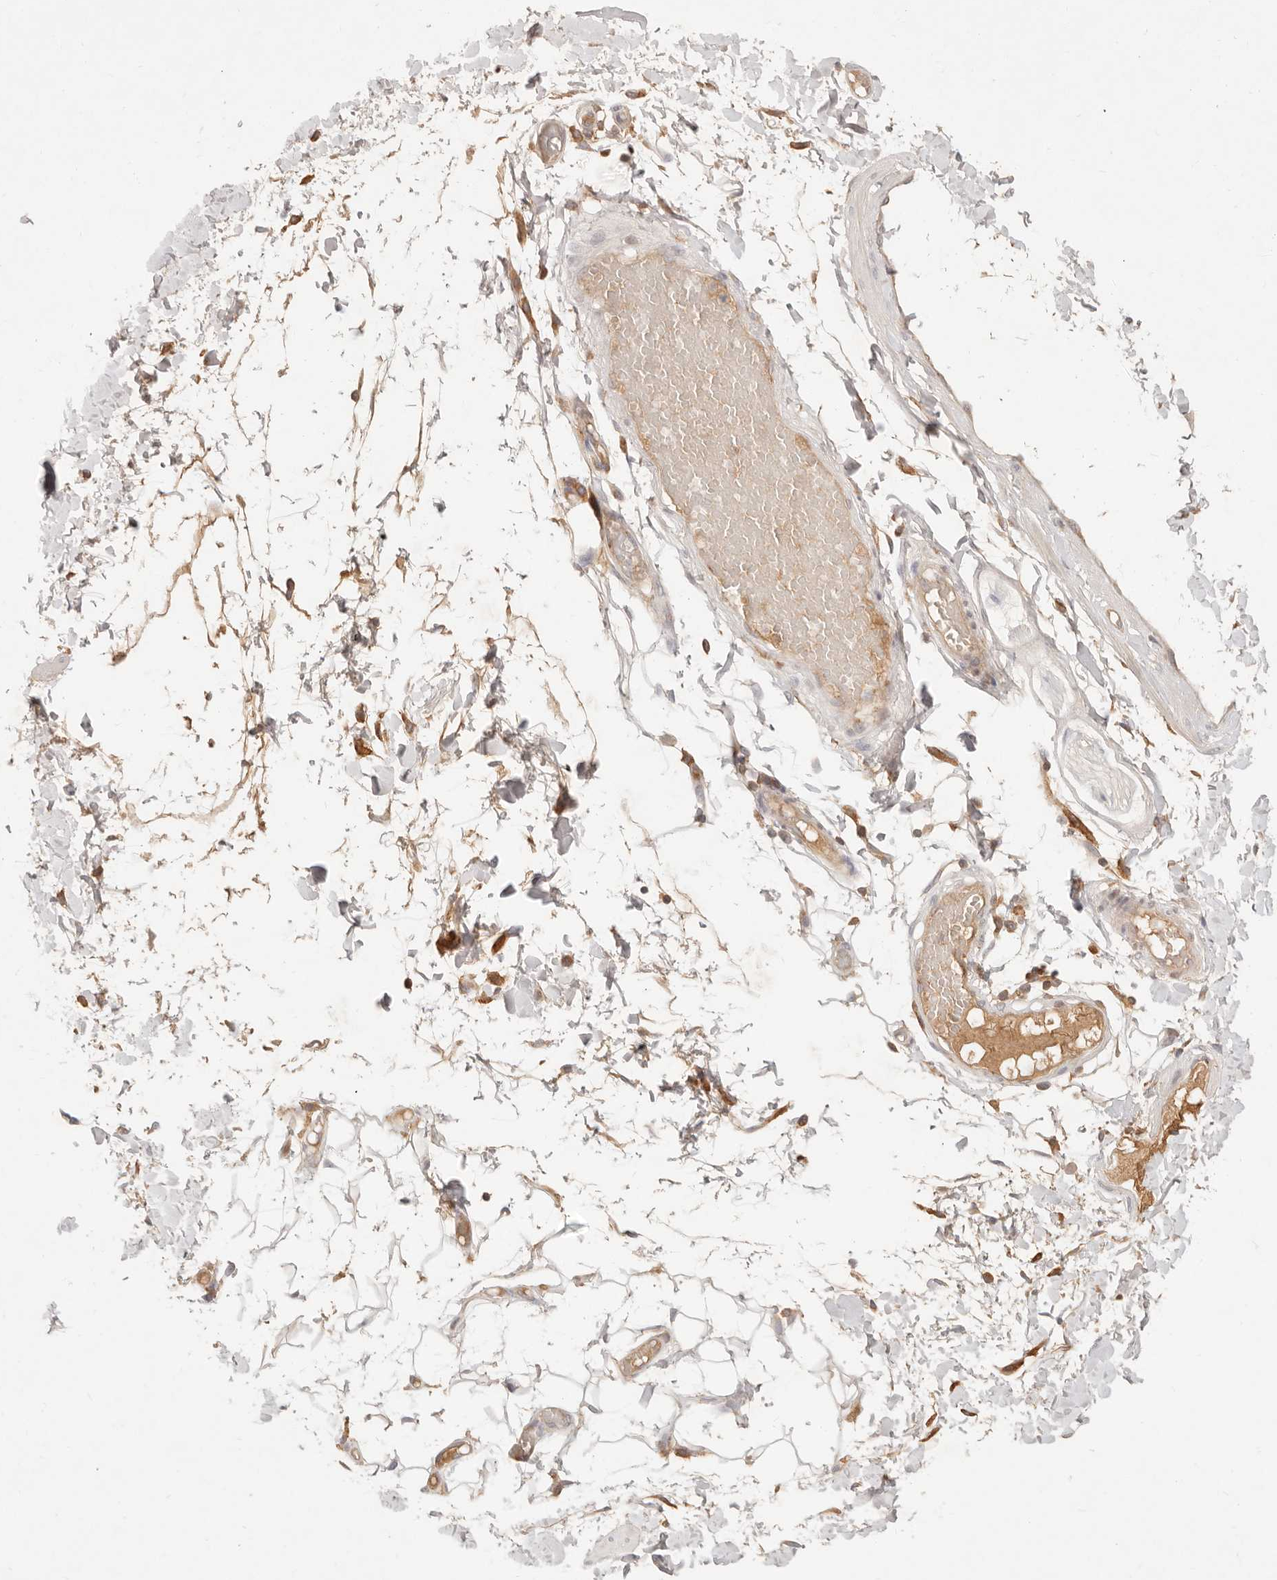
{"staining": {"intensity": "moderate", "quantity": ">75%", "location": "cytoplasmic/membranous"}, "tissue": "adipose tissue", "cell_type": "Adipocytes", "image_type": "normal", "snomed": [{"axis": "morphology", "description": "Normal tissue, NOS"}, {"axis": "topography", "description": "Adipose tissue"}, {"axis": "topography", "description": "Vascular tissue"}, {"axis": "topography", "description": "Peripheral nerve tissue"}], "caption": "IHC photomicrograph of benign adipose tissue stained for a protein (brown), which shows medium levels of moderate cytoplasmic/membranous positivity in about >75% of adipocytes.", "gene": "NECAP2", "patient": {"sex": "male", "age": 25}}